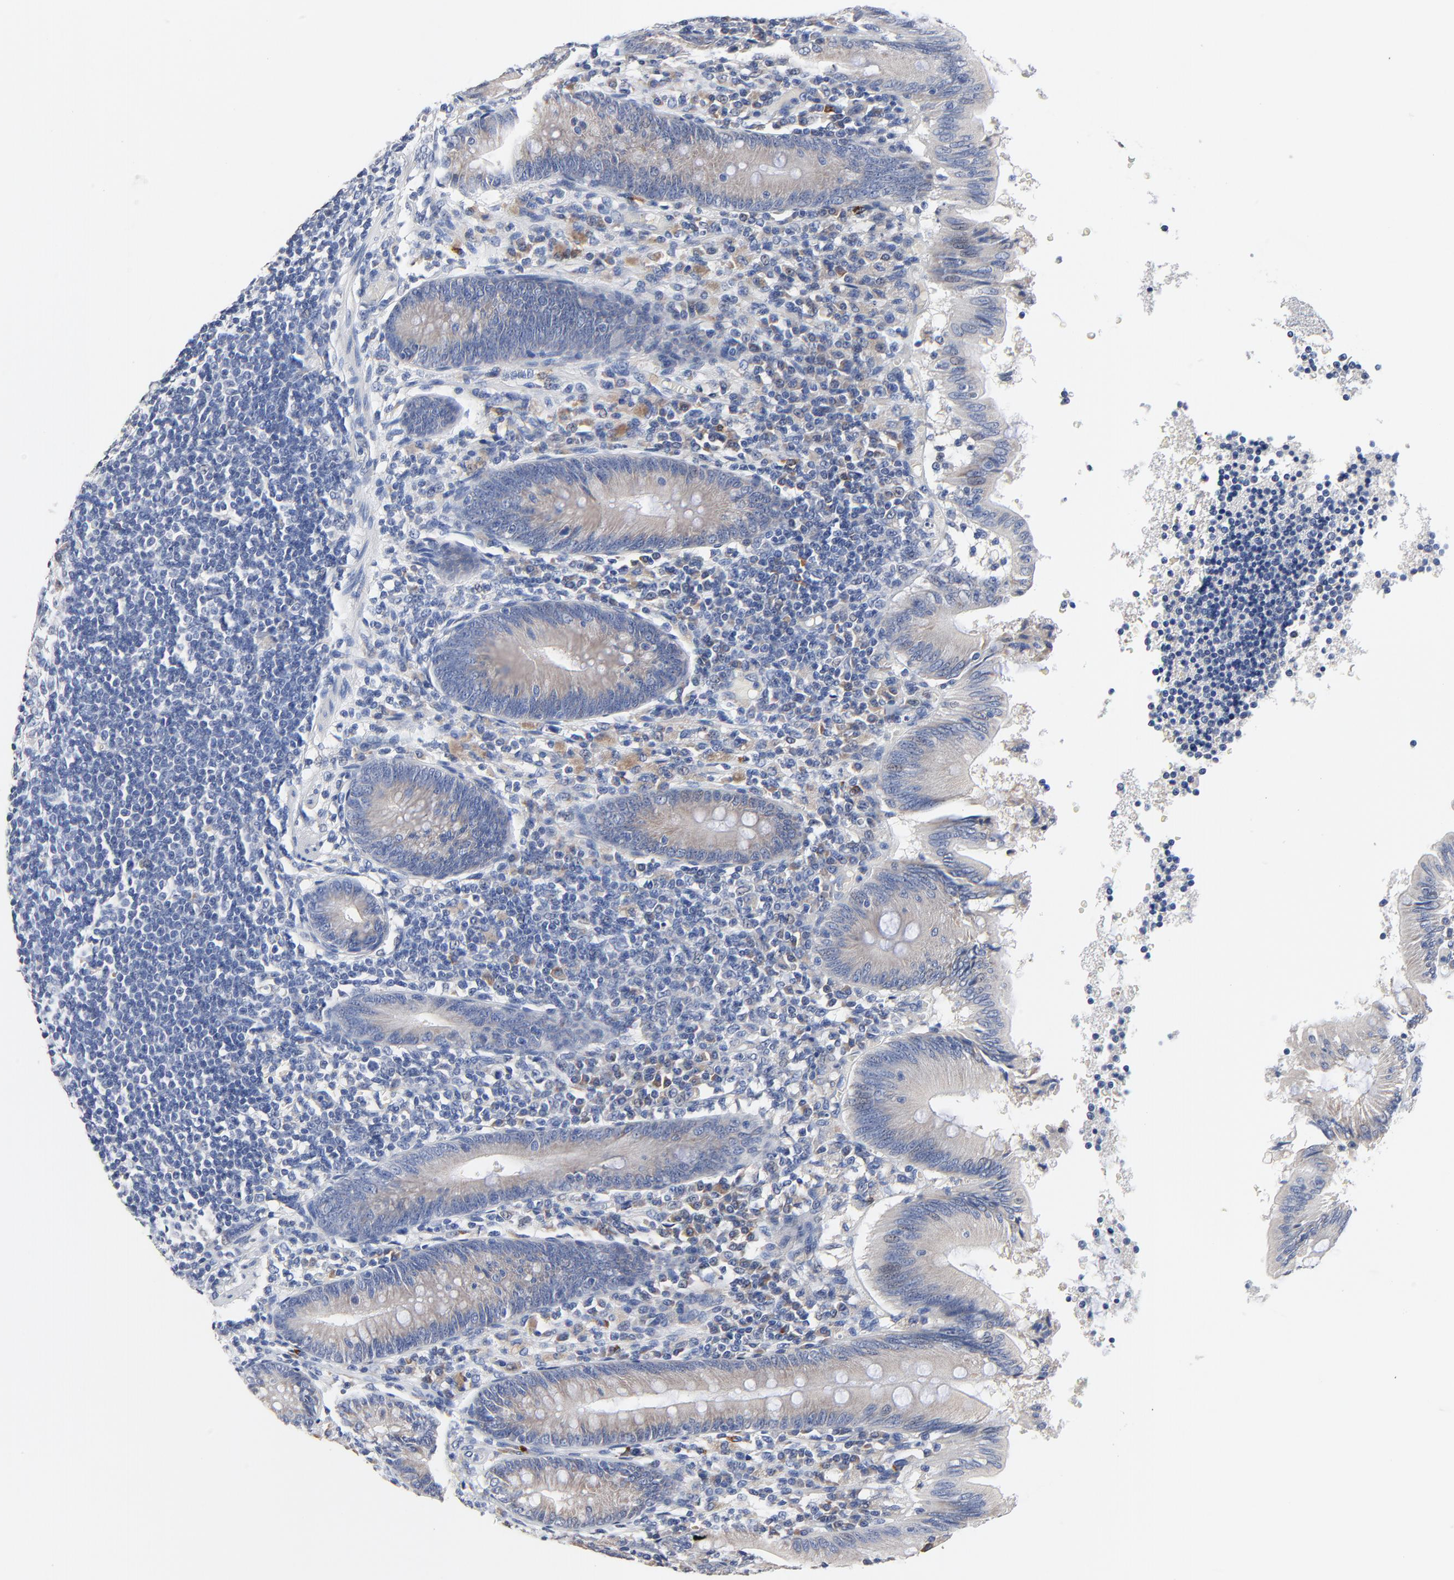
{"staining": {"intensity": "weak", "quantity": ">75%", "location": "cytoplasmic/membranous"}, "tissue": "appendix", "cell_type": "Glandular cells", "image_type": "normal", "snomed": [{"axis": "morphology", "description": "Normal tissue, NOS"}, {"axis": "morphology", "description": "Inflammation, NOS"}, {"axis": "topography", "description": "Appendix"}], "caption": "Protein staining of normal appendix demonstrates weak cytoplasmic/membranous positivity in approximately >75% of glandular cells. (IHC, brightfield microscopy, high magnification).", "gene": "FBXL5", "patient": {"sex": "male", "age": 46}}